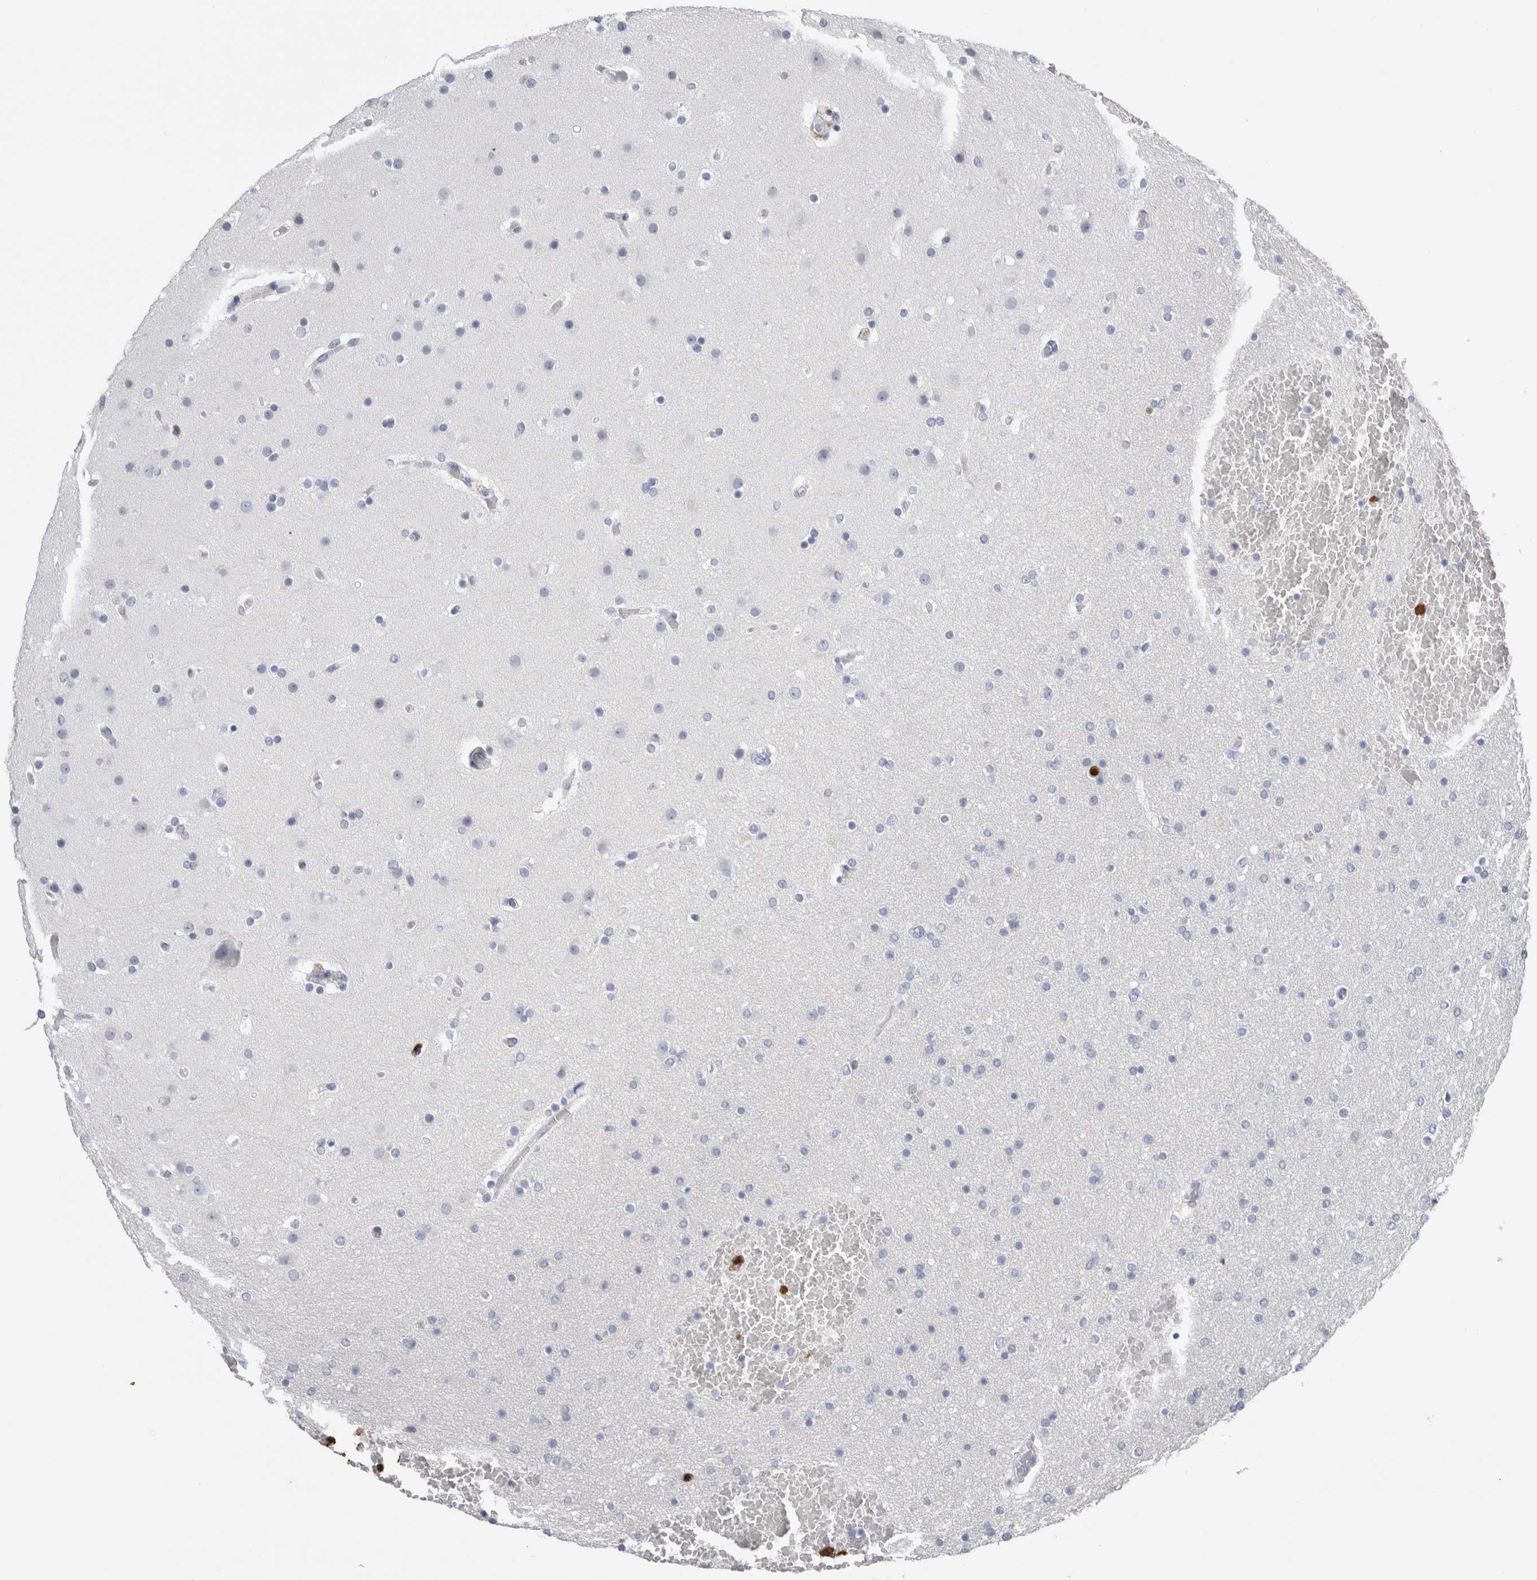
{"staining": {"intensity": "negative", "quantity": "none", "location": "none"}, "tissue": "glioma", "cell_type": "Tumor cells", "image_type": "cancer", "snomed": [{"axis": "morphology", "description": "Glioma, malignant, High grade"}, {"axis": "topography", "description": "Cerebral cortex"}], "caption": "Immunohistochemical staining of glioma reveals no significant staining in tumor cells. (DAB immunohistochemistry visualized using brightfield microscopy, high magnification).", "gene": "S100A12", "patient": {"sex": "female", "age": 36}}